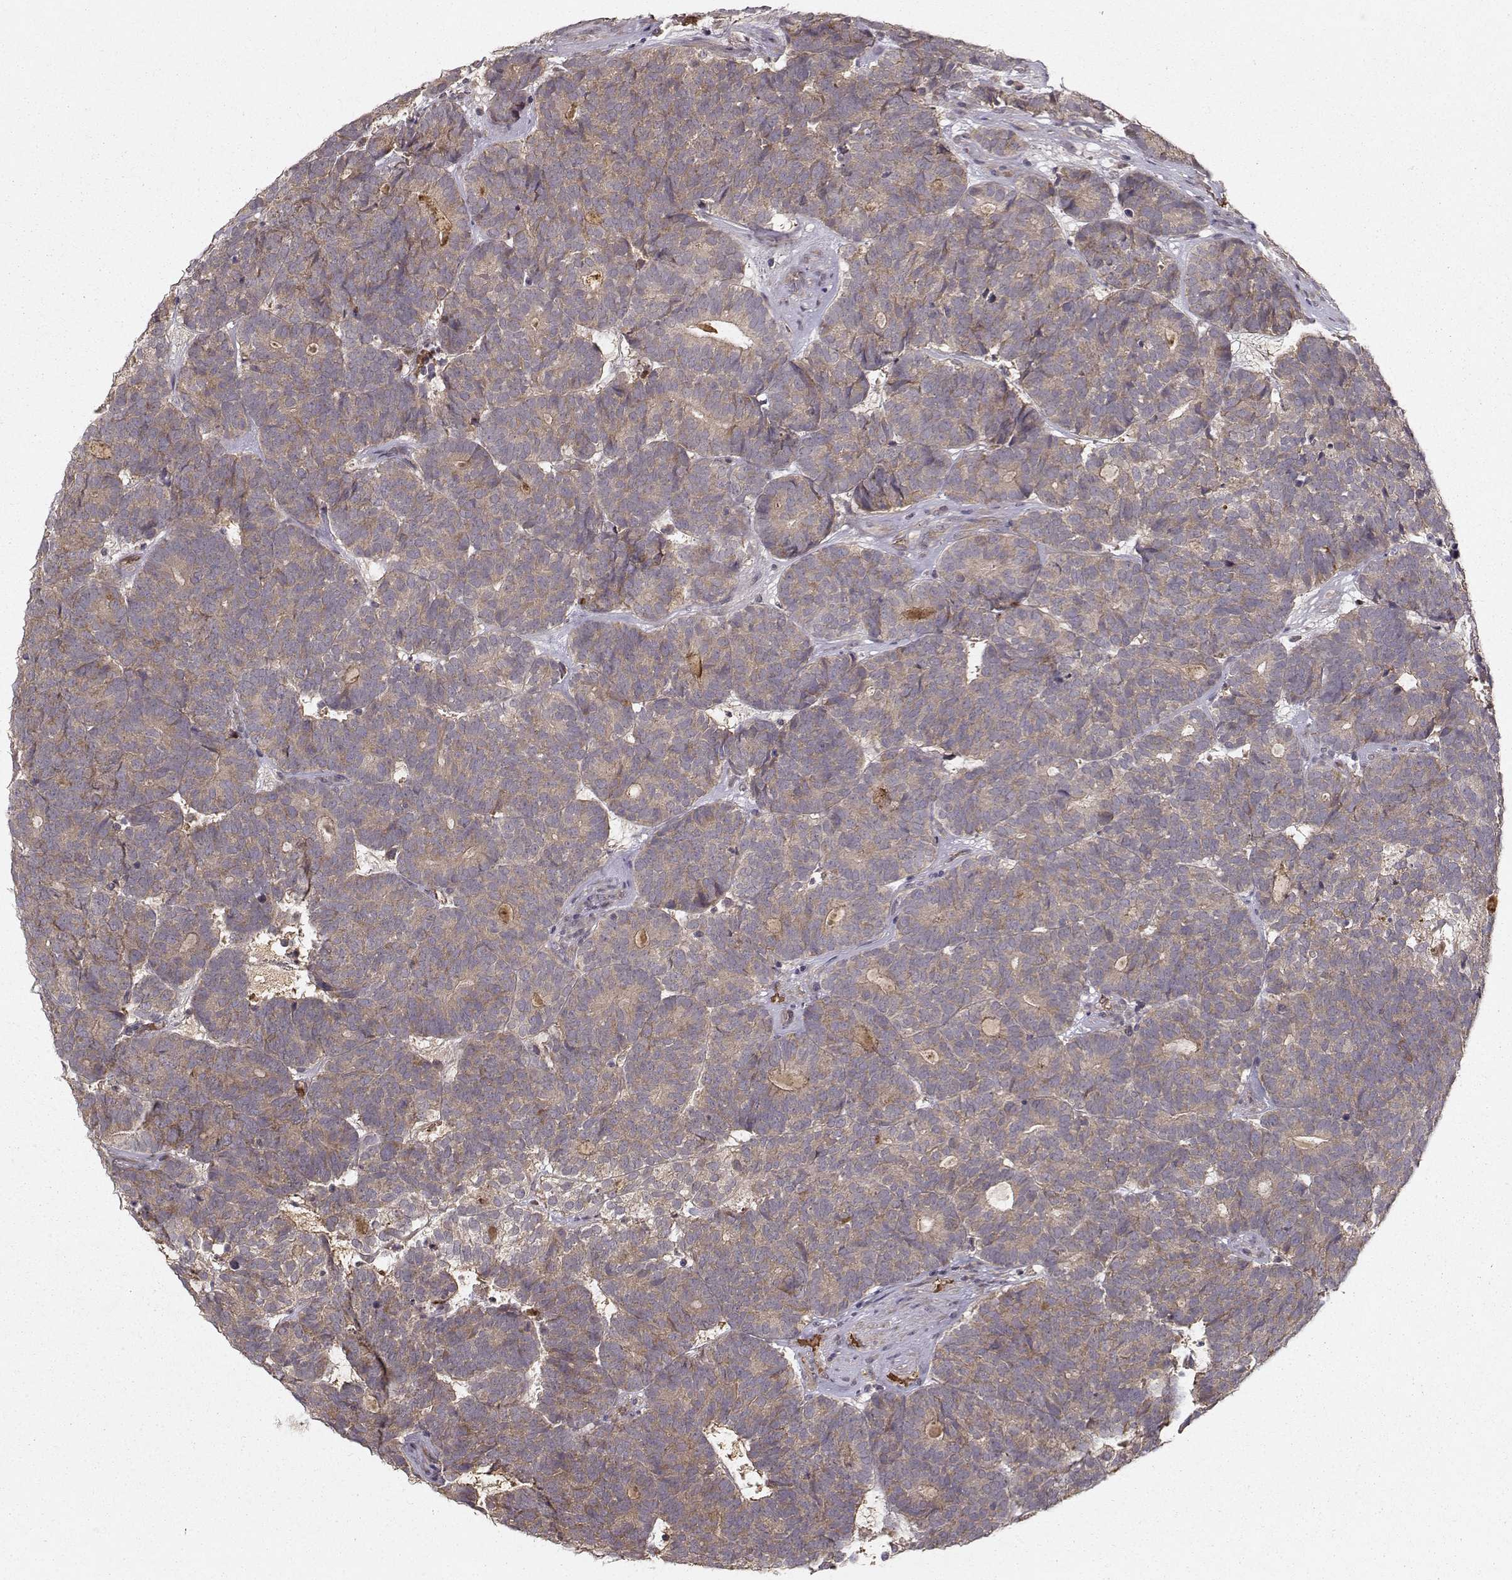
{"staining": {"intensity": "weak", "quantity": "25%-75%", "location": "cytoplasmic/membranous"}, "tissue": "head and neck cancer", "cell_type": "Tumor cells", "image_type": "cancer", "snomed": [{"axis": "morphology", "description": "Adenocarcinoma, NOS"}, {"axis": "topography", "description": "Head-Neck"}], "caption": "An immunohistochemistry (IHC) photomicrograph of tumor tissue is shown. Protein staining in brown shows weak cytoplasmic/membranous positivity in head and neck cancer within tumor cells. (Brightfield microscopy of DAB IHC at high magnification).", "gene": "WNT6", "patient": {"sex": "female", "age": 81}}